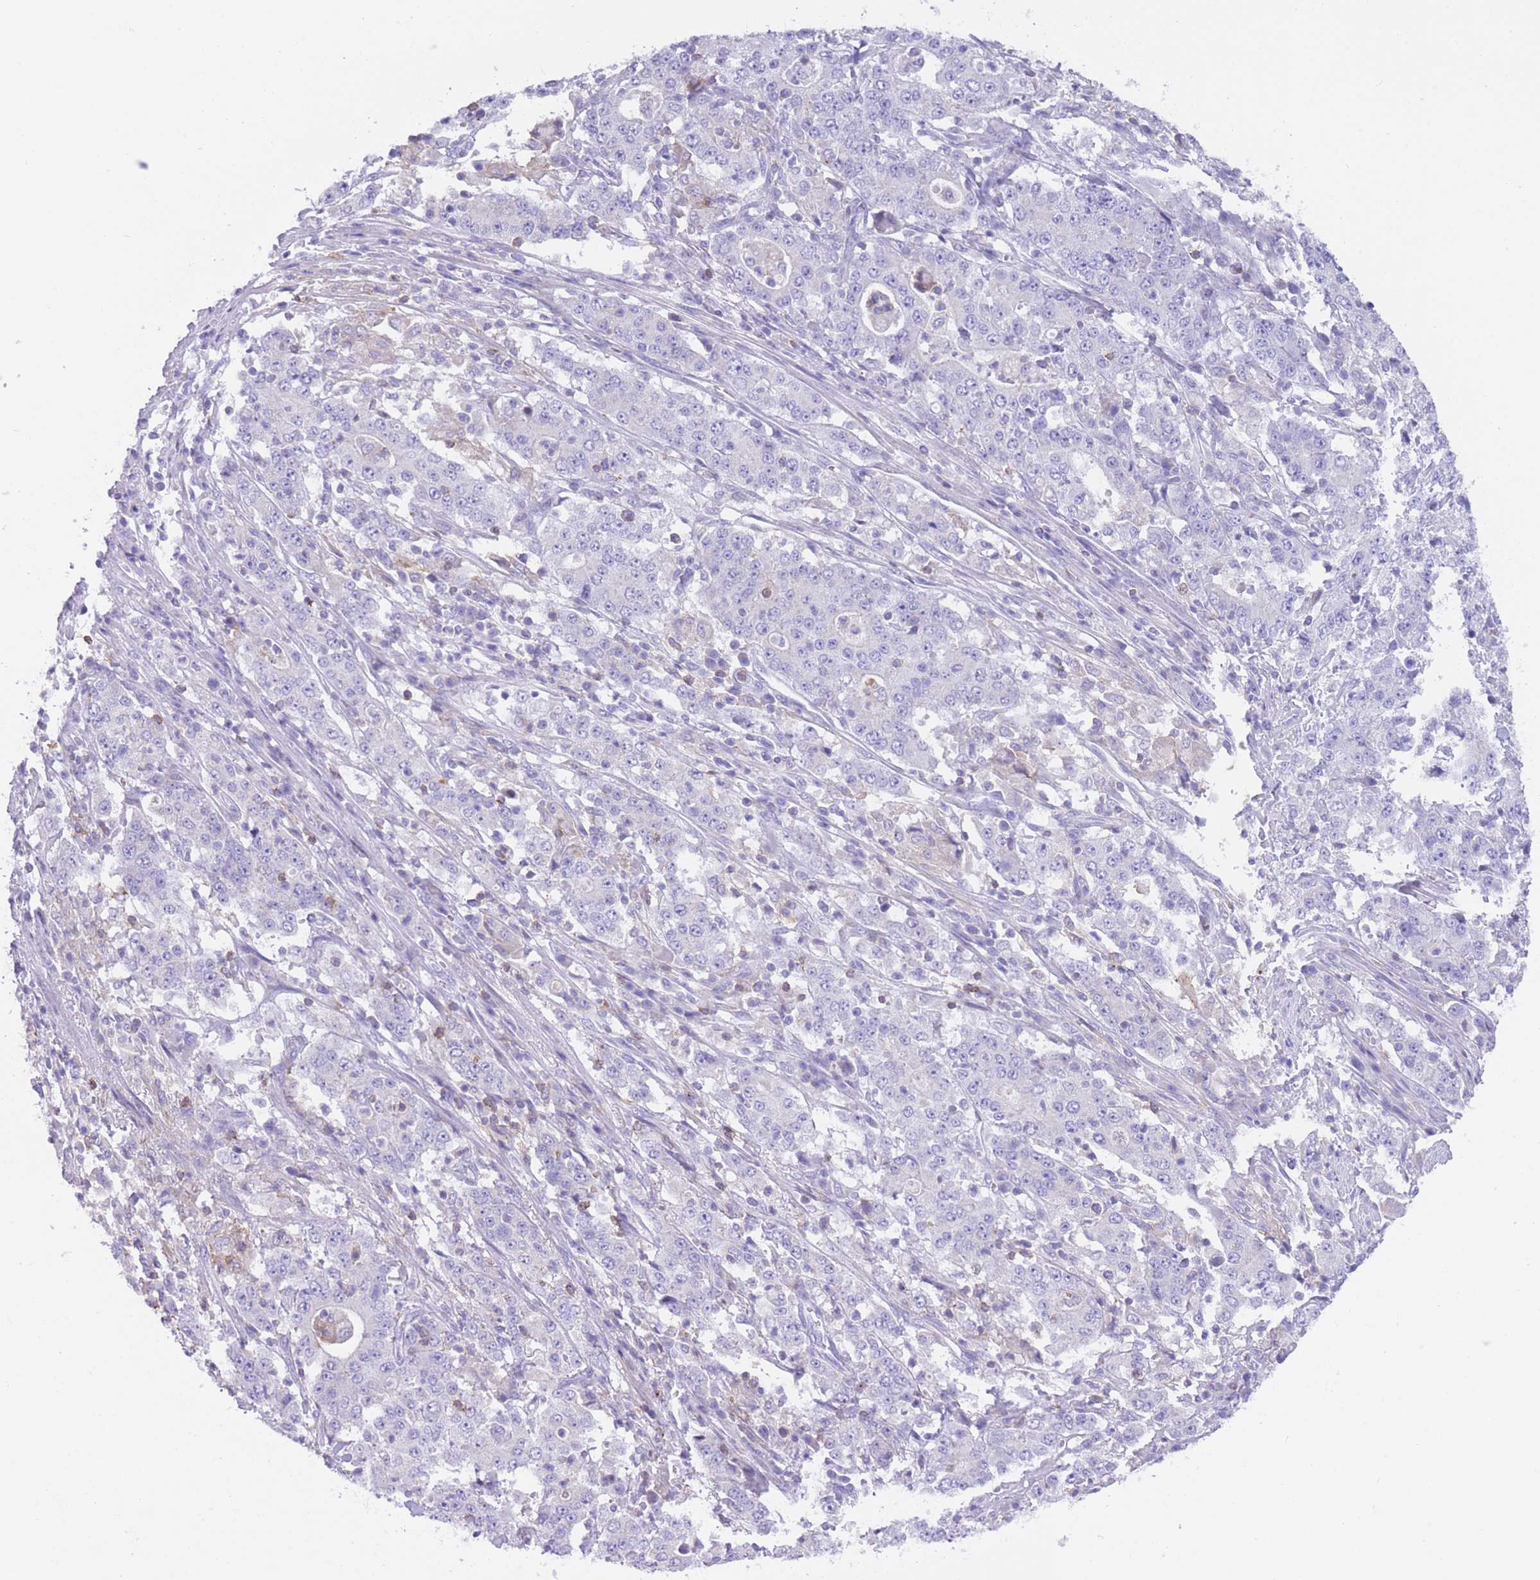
{"staining": {"intensity": "negative", "quantity": "none", "location": "none"}, "tissue": "stomach cancer", "cell_type": "Tumor cells", "image_type": "cancer", "snomed": [{"axis": "morphology", "description": "Normal tissue, NOS"}, {"axis": "morphology", "description": "Adenocarcinoma, NOS"}, {"axis": "topography", "description": "Stomach, upper"}, {"axis": "topography", "description": "Stomach"}], "caption": "This is an immunohistochemistry photomicrograph of stomach cancer (adenocarcinoma). There is no staining in tumor cells.", "gene": "LDB3", "patient": {"sex": "male", "age": 59}}